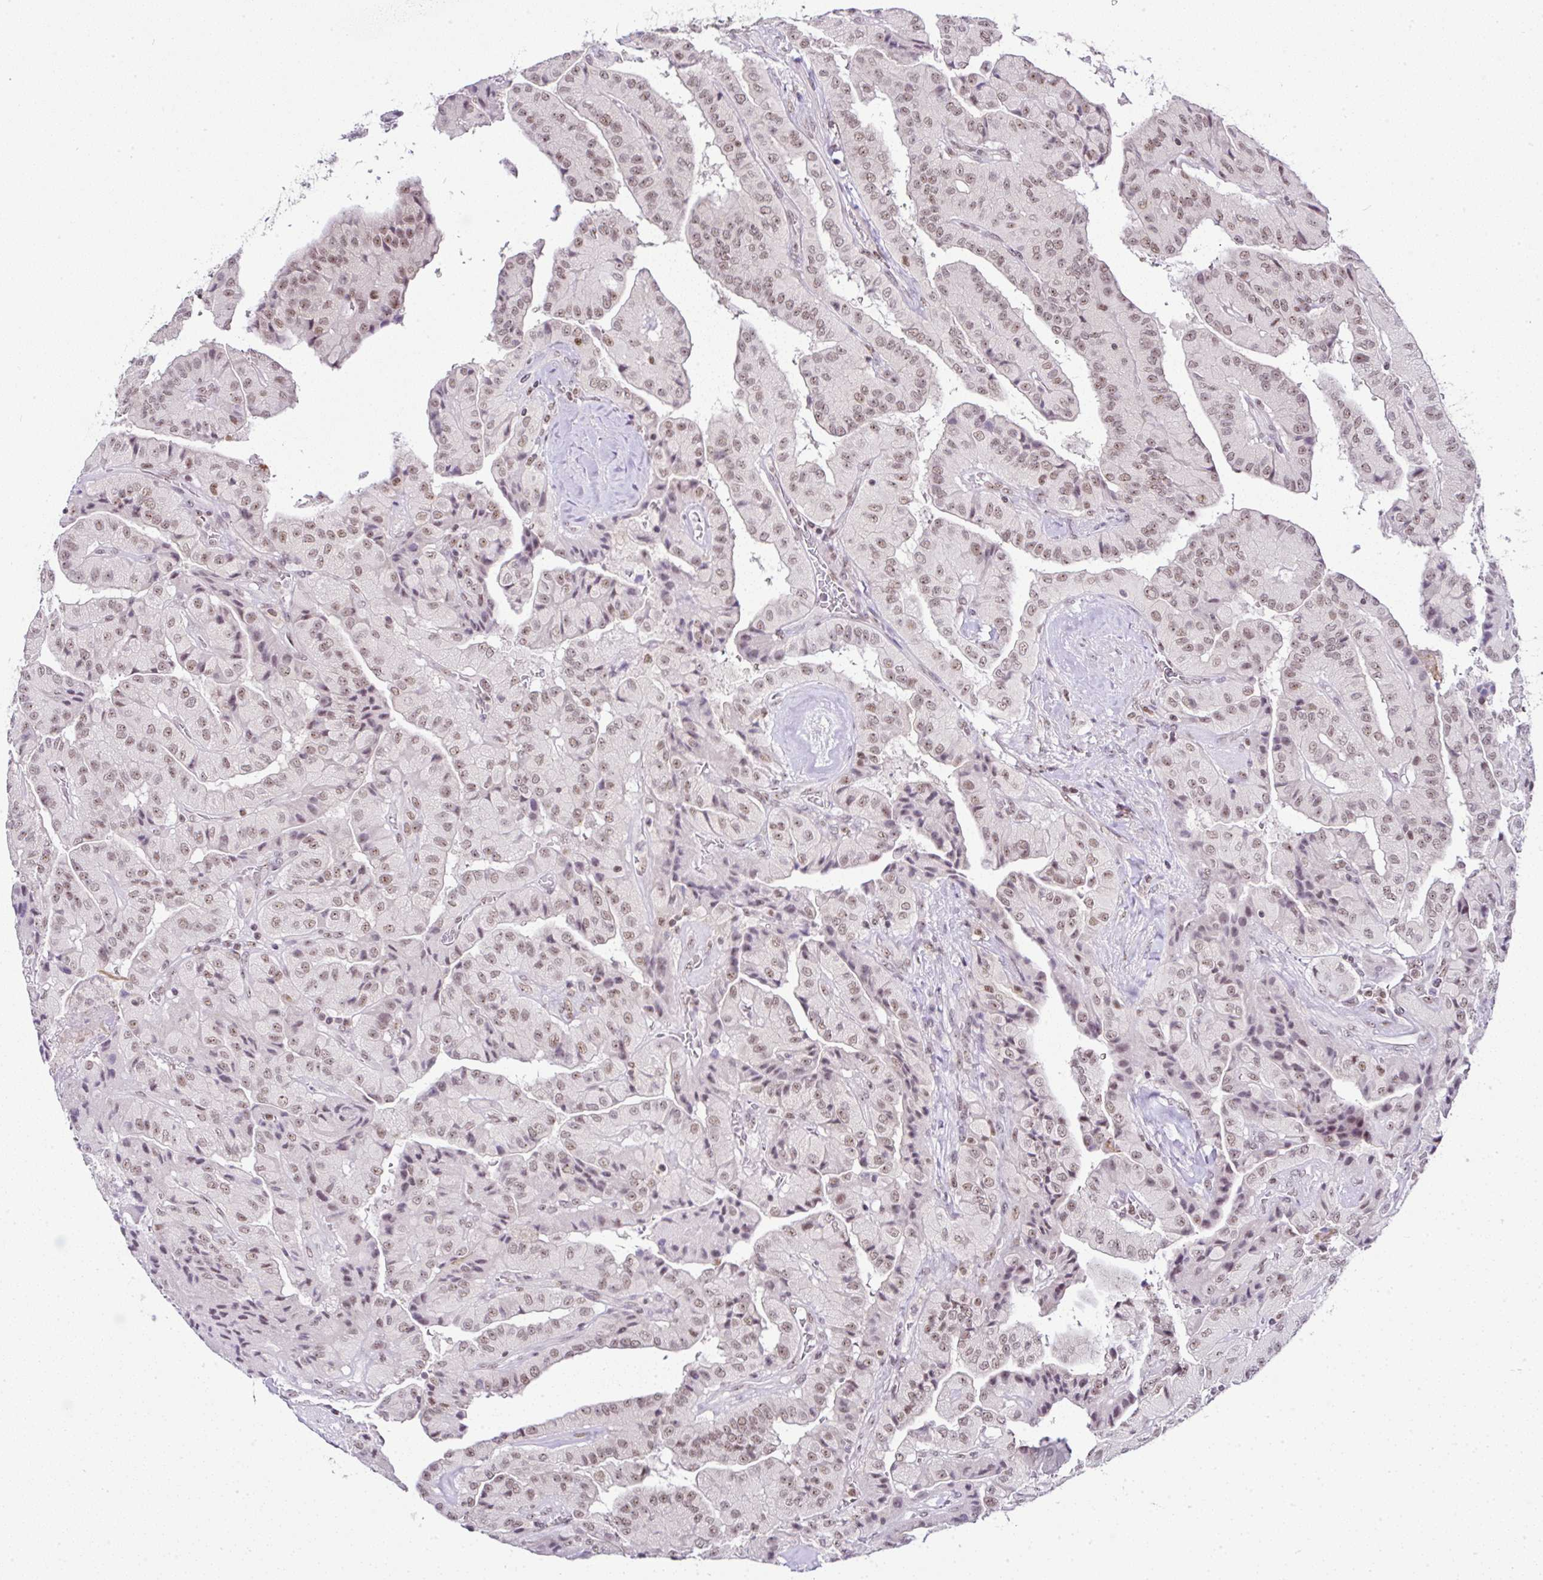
{"staining": {"intensity": "moderate", "quantity": ">75%", "location": "nuclear"}, "tissue": "thyroid cancer", "cell_type": "Tumor cells", "image_type": "cancer", "snomed": [{"axis": "morphology", "description": "Normal tissue, NOS"}, {"axis": "morphology", "description": "Papillary adenocarcinoma, NOS"}, {"axis": "topography", "description": "Thyroid gland"}], "caption": "An image of human thyroid cancer stained for a protein exhibits moderate nuclear brown staining in tumor cells.", "gene": "PTPN2", "patient": {"sex": "female", "age": 59}}